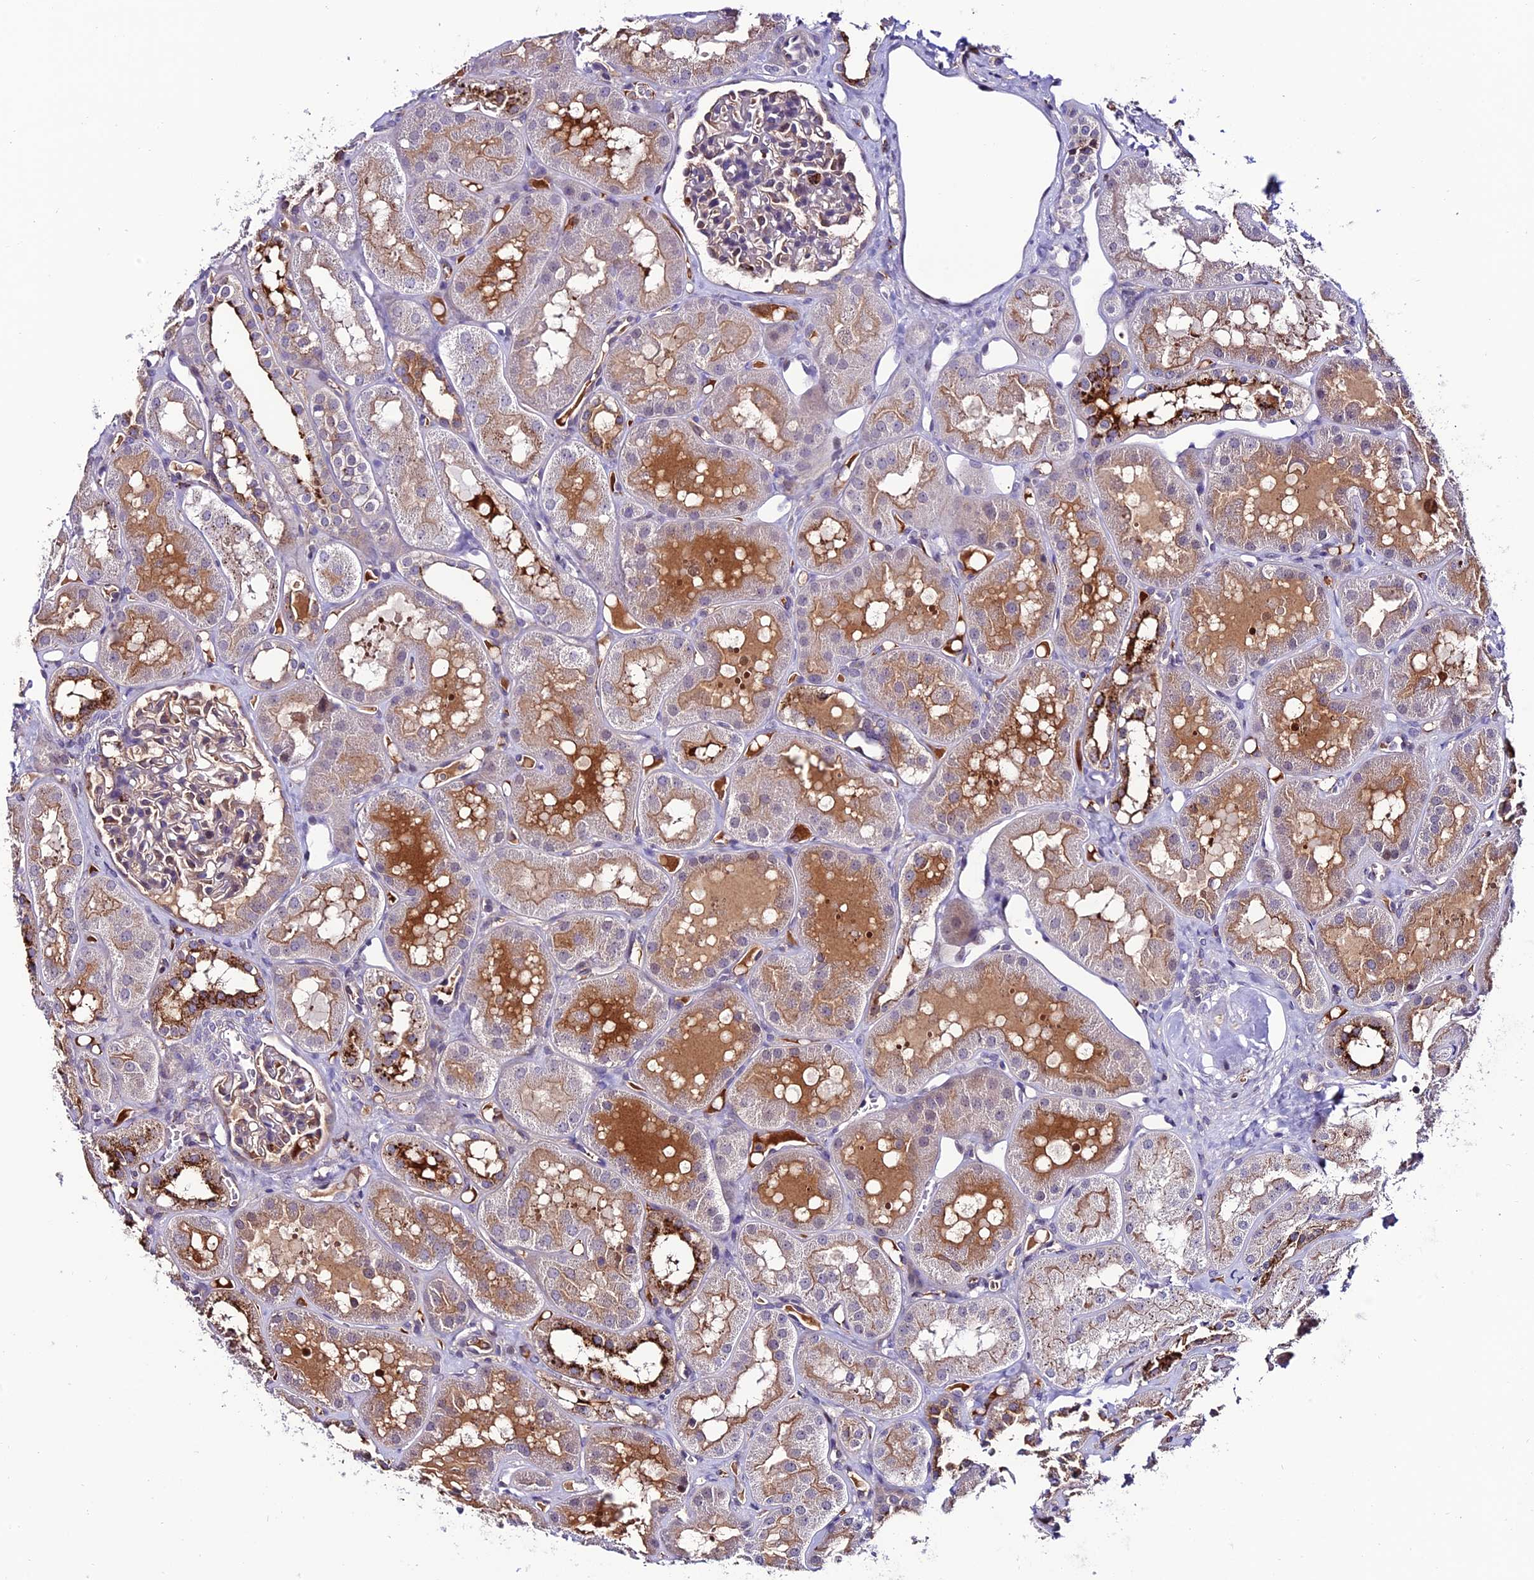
{"staining": {"intensity": "weak", "quantity": "<25%", "location": "cytoplasmic/membranous"}, "tissue": "kidney", "cell_type": "Cells in glomeruli", "image_type": "normal", "snomed": [{"axis": "morphology", "description": "Normal tissue, NOS"}, {"axis": "topography", "description": "Kidney"}], "caption": "High magnification brightfield microscopy of benign kidney stained with DAB (brown) and counterstained with hematoxylin (blue): cells in glomeruli show no significant positivity.", "gene": "ARHGEF18", "patient": {"sex": "male", "age": 16}}